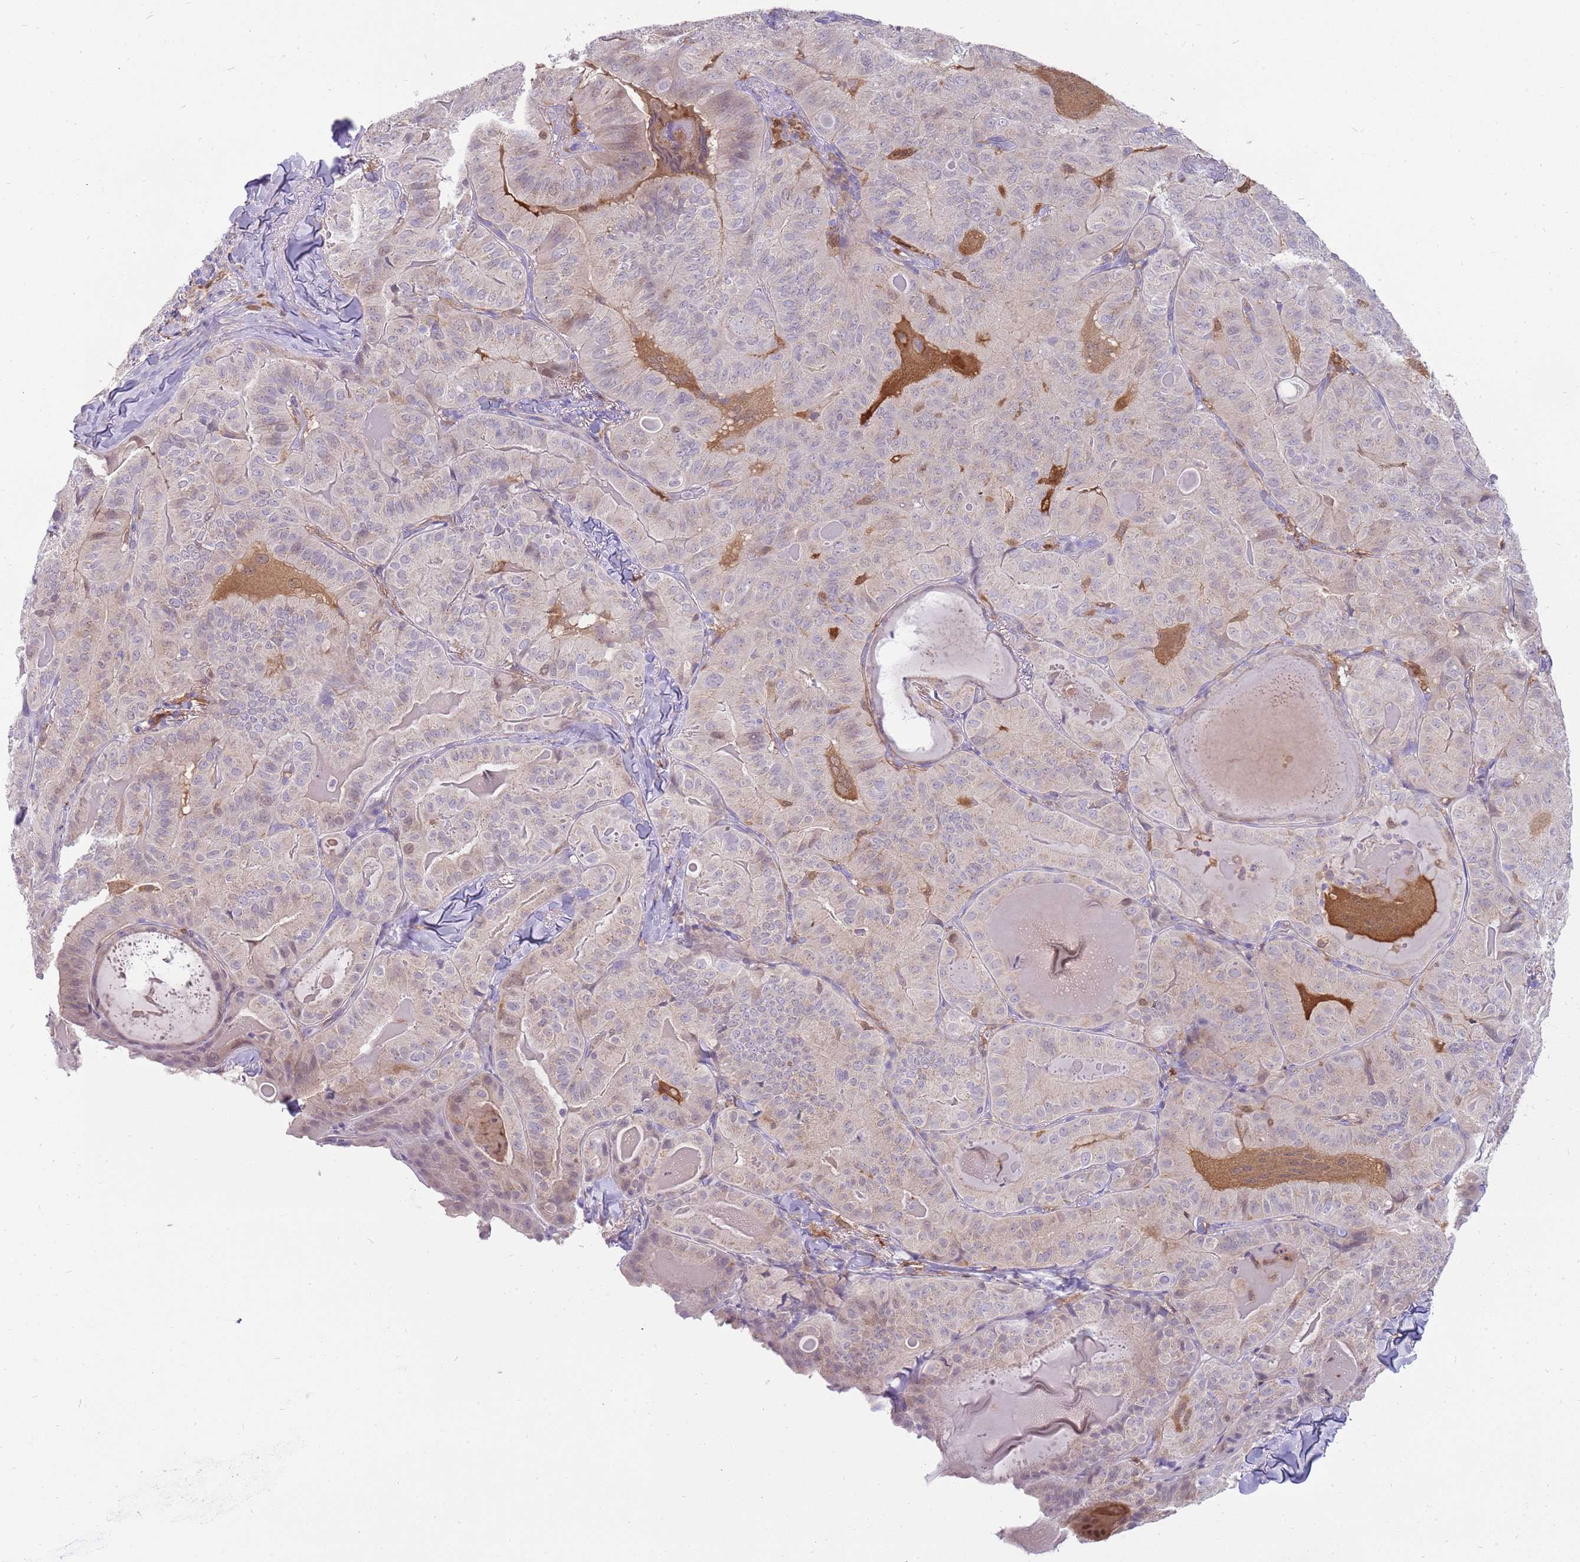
{"staining": {"intensity": "negative", "quantity": "none", "location": "none"}, "tissue": "thyroid cancer", "cell_type": "Tumor cells", "image_type": "cancer", "snomed": [{"axis": "morphology", "description": "Papillary adenocarcinoma, NOS"}, {"axis": "topography", "description": "Thyroid gland"}], "caption": "This is an IHC histopathology image of thyroid papillary adenocarcinoma. There is no expression in tumor cells.", "gene": "DIPK1C", "patient": {"sex": "female", "age": 68}}